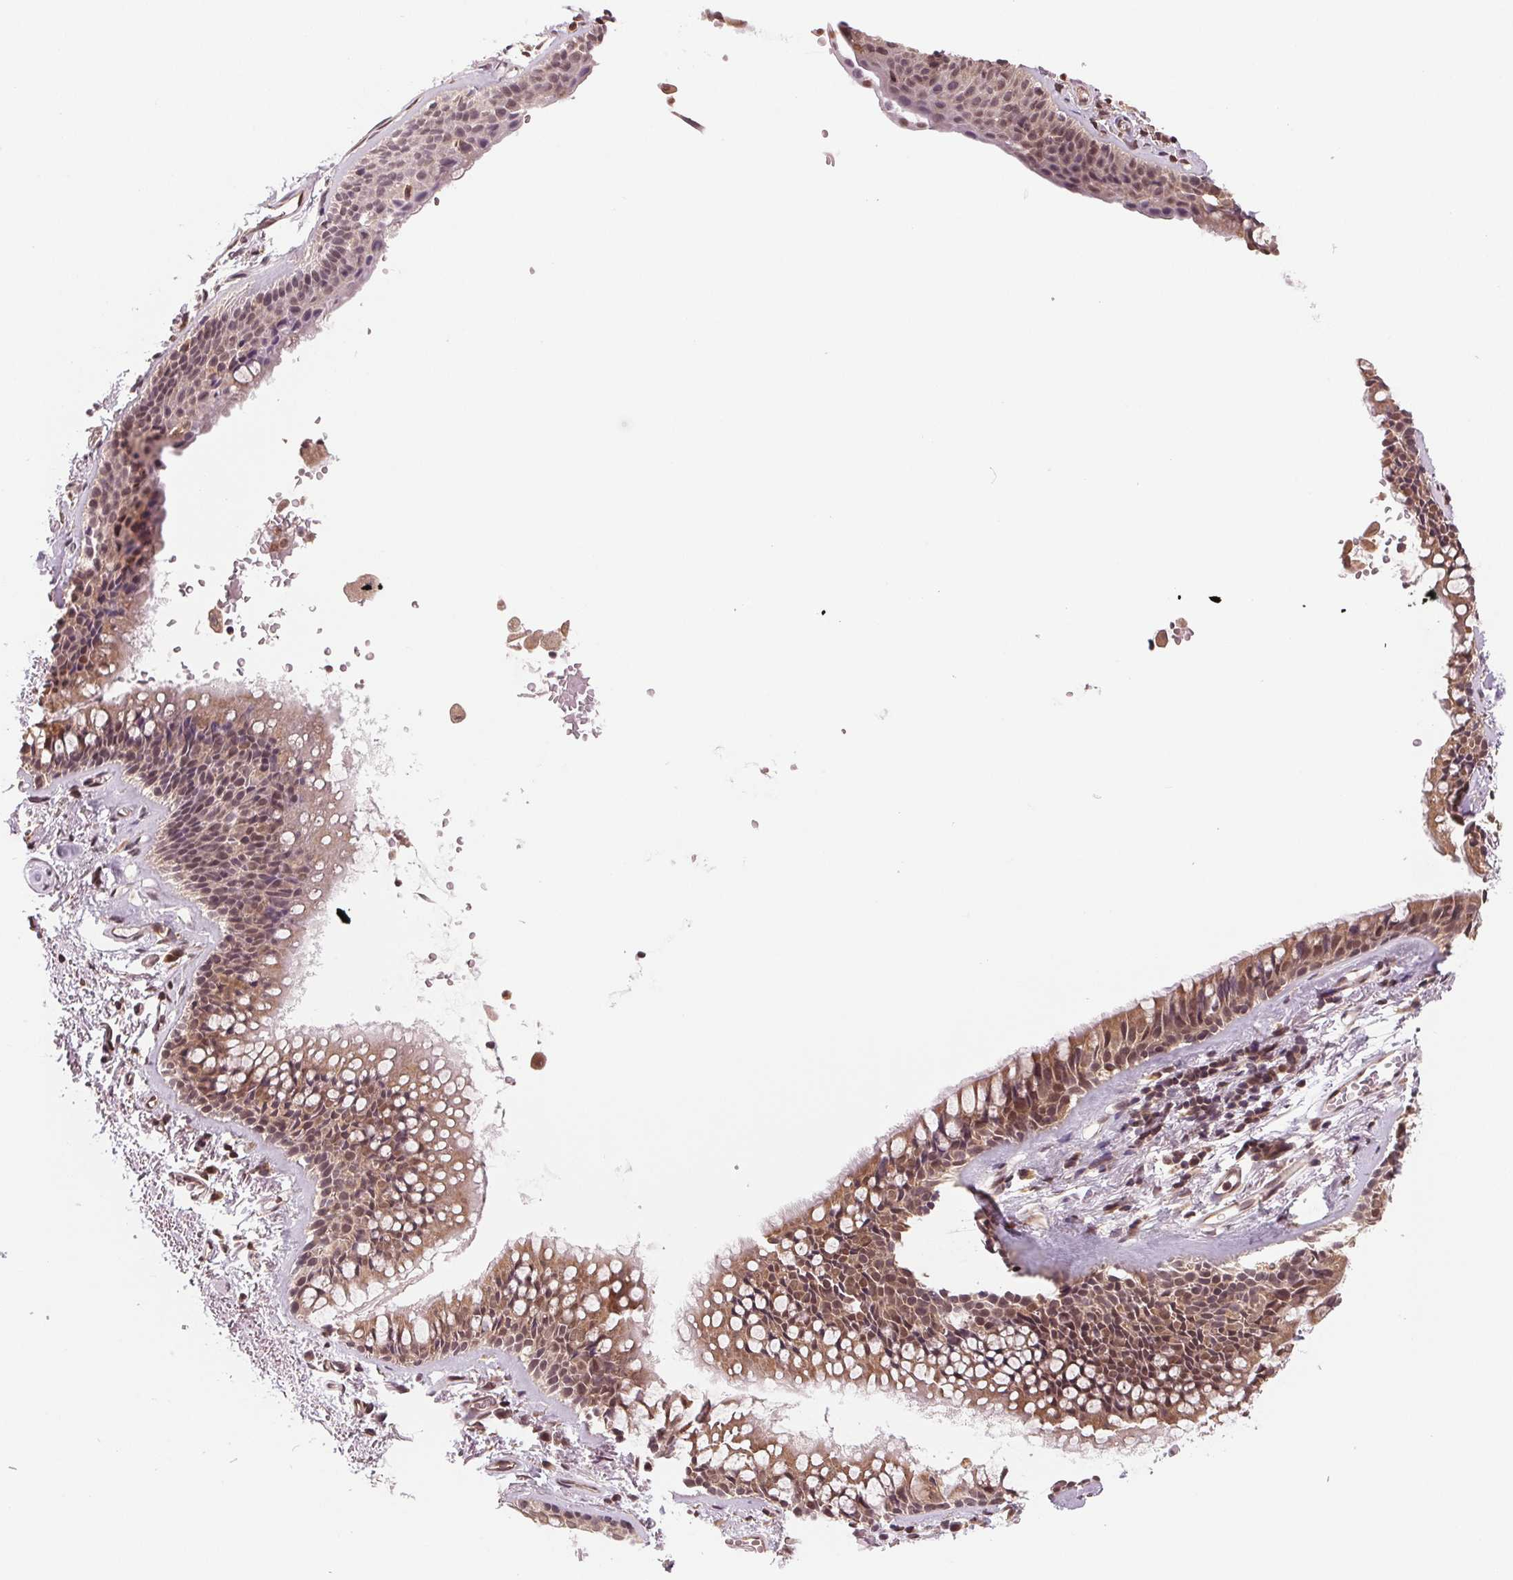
{"staining": {"intensity": "negative", "quantity": "none", "location": "none"}, "tissue": "soft tissue", "cell_type": "Chondrocytes", "image_type": "normal", "snomed": [{"axis": "morphology", "description": "Normal tissue, NOS"}, {"axis": "topography", "description": "Cartilage tissue"}, {"axis": "topography", "description": "Bronchus"}], "caption": "Histopathology image shows no protein staining in chondrocytes of benign soft tissue.", "gene": "STAT3", "patient": {"sex": "female", "age": 79}}